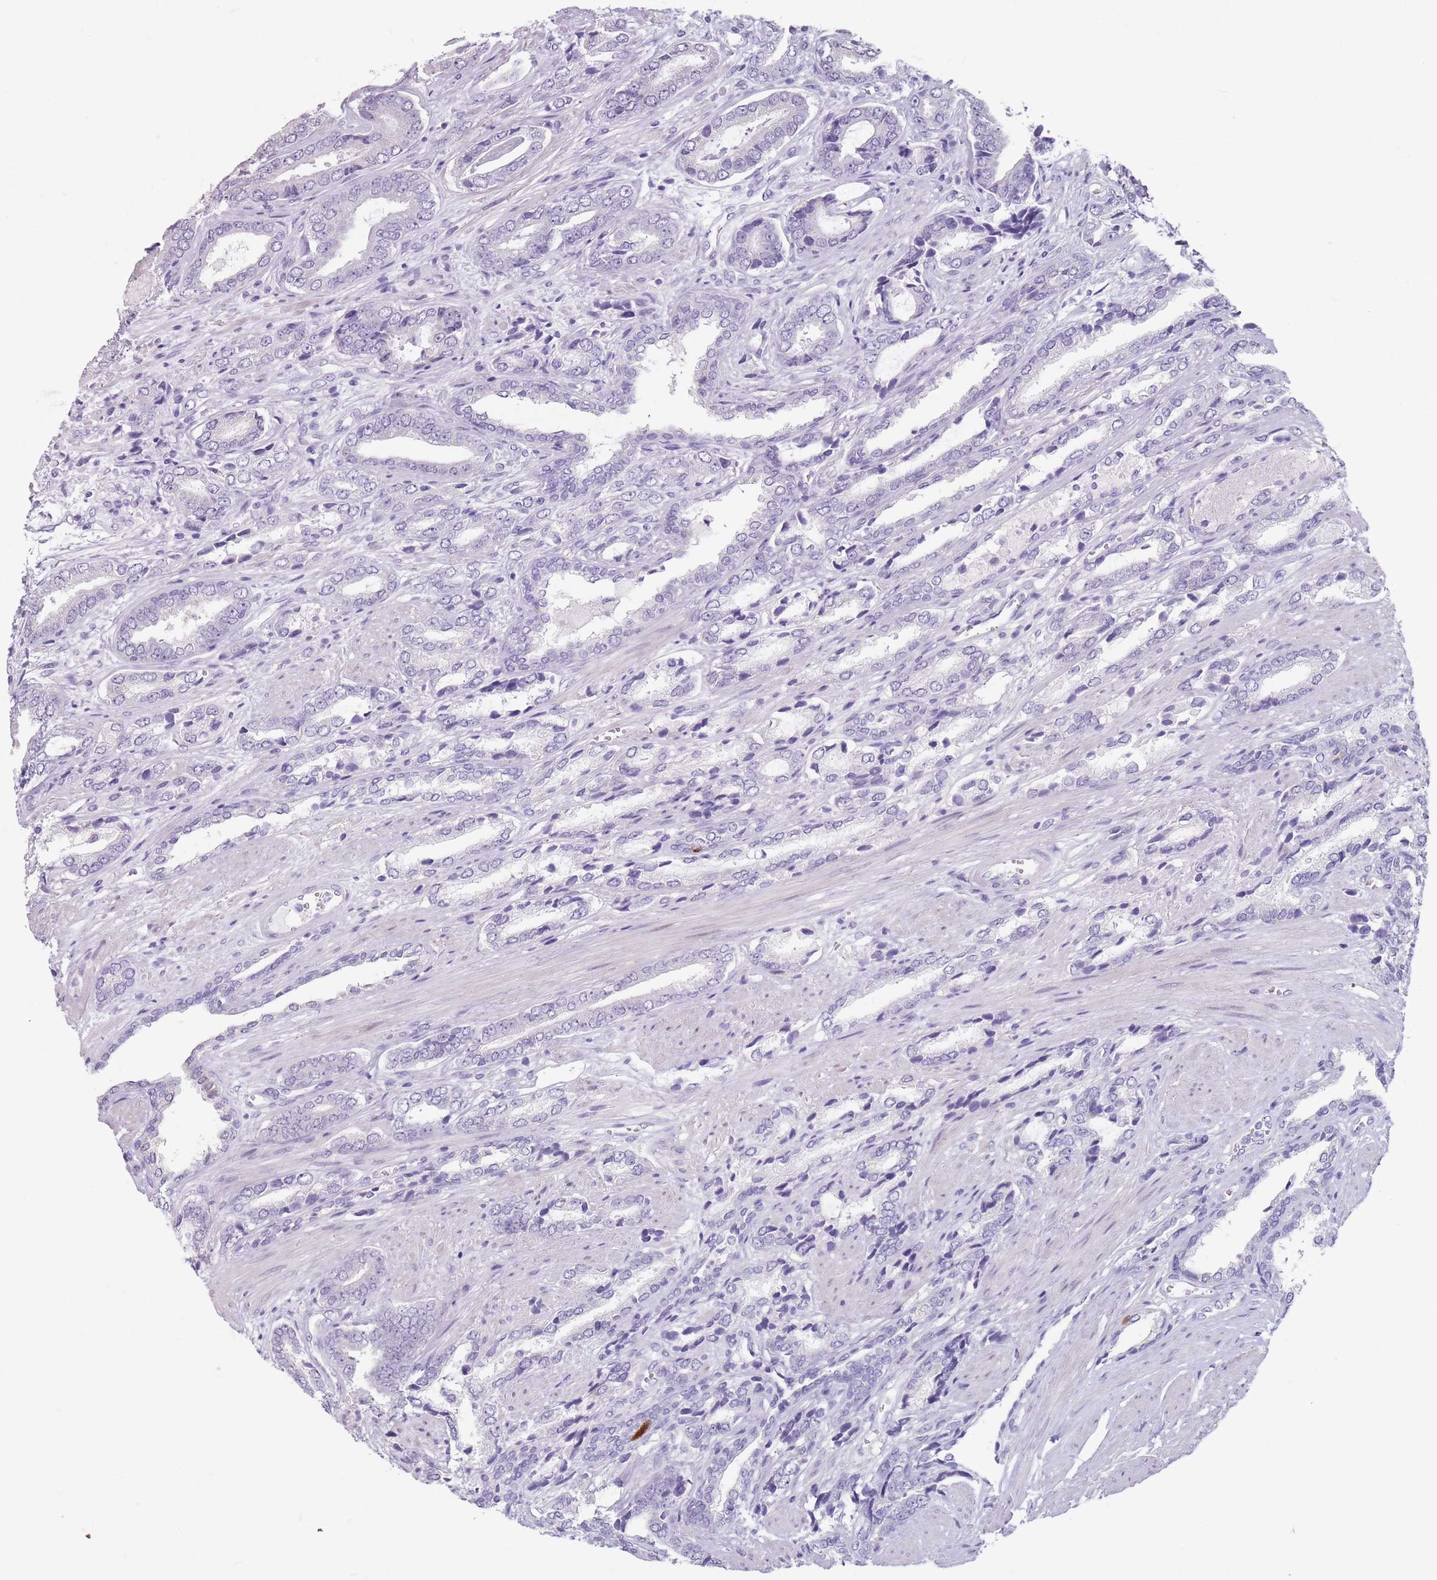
{"staining": {"intensity": "negative", "quantity": "none", "location": "none"}, "tissue": "prostate cancer", "cell_type": "Tumor cells", "image_type": "cancer", "snomed": [{"axis": "morphology", "description": "Adenocarcinoma, NOS"}, {"axis": "topography", "description": "Prostate and seminal vesicle, NOS"}], "caption": "High power microscopy photomicrograph of an immunohistochemistry (IHC) photomicrograph of prostate cancer (adenocarcinoma), revealing no significant positivity in tumor cells.", "gene": "SPESP1", "patient": {"sex": "male", "age": 76}}